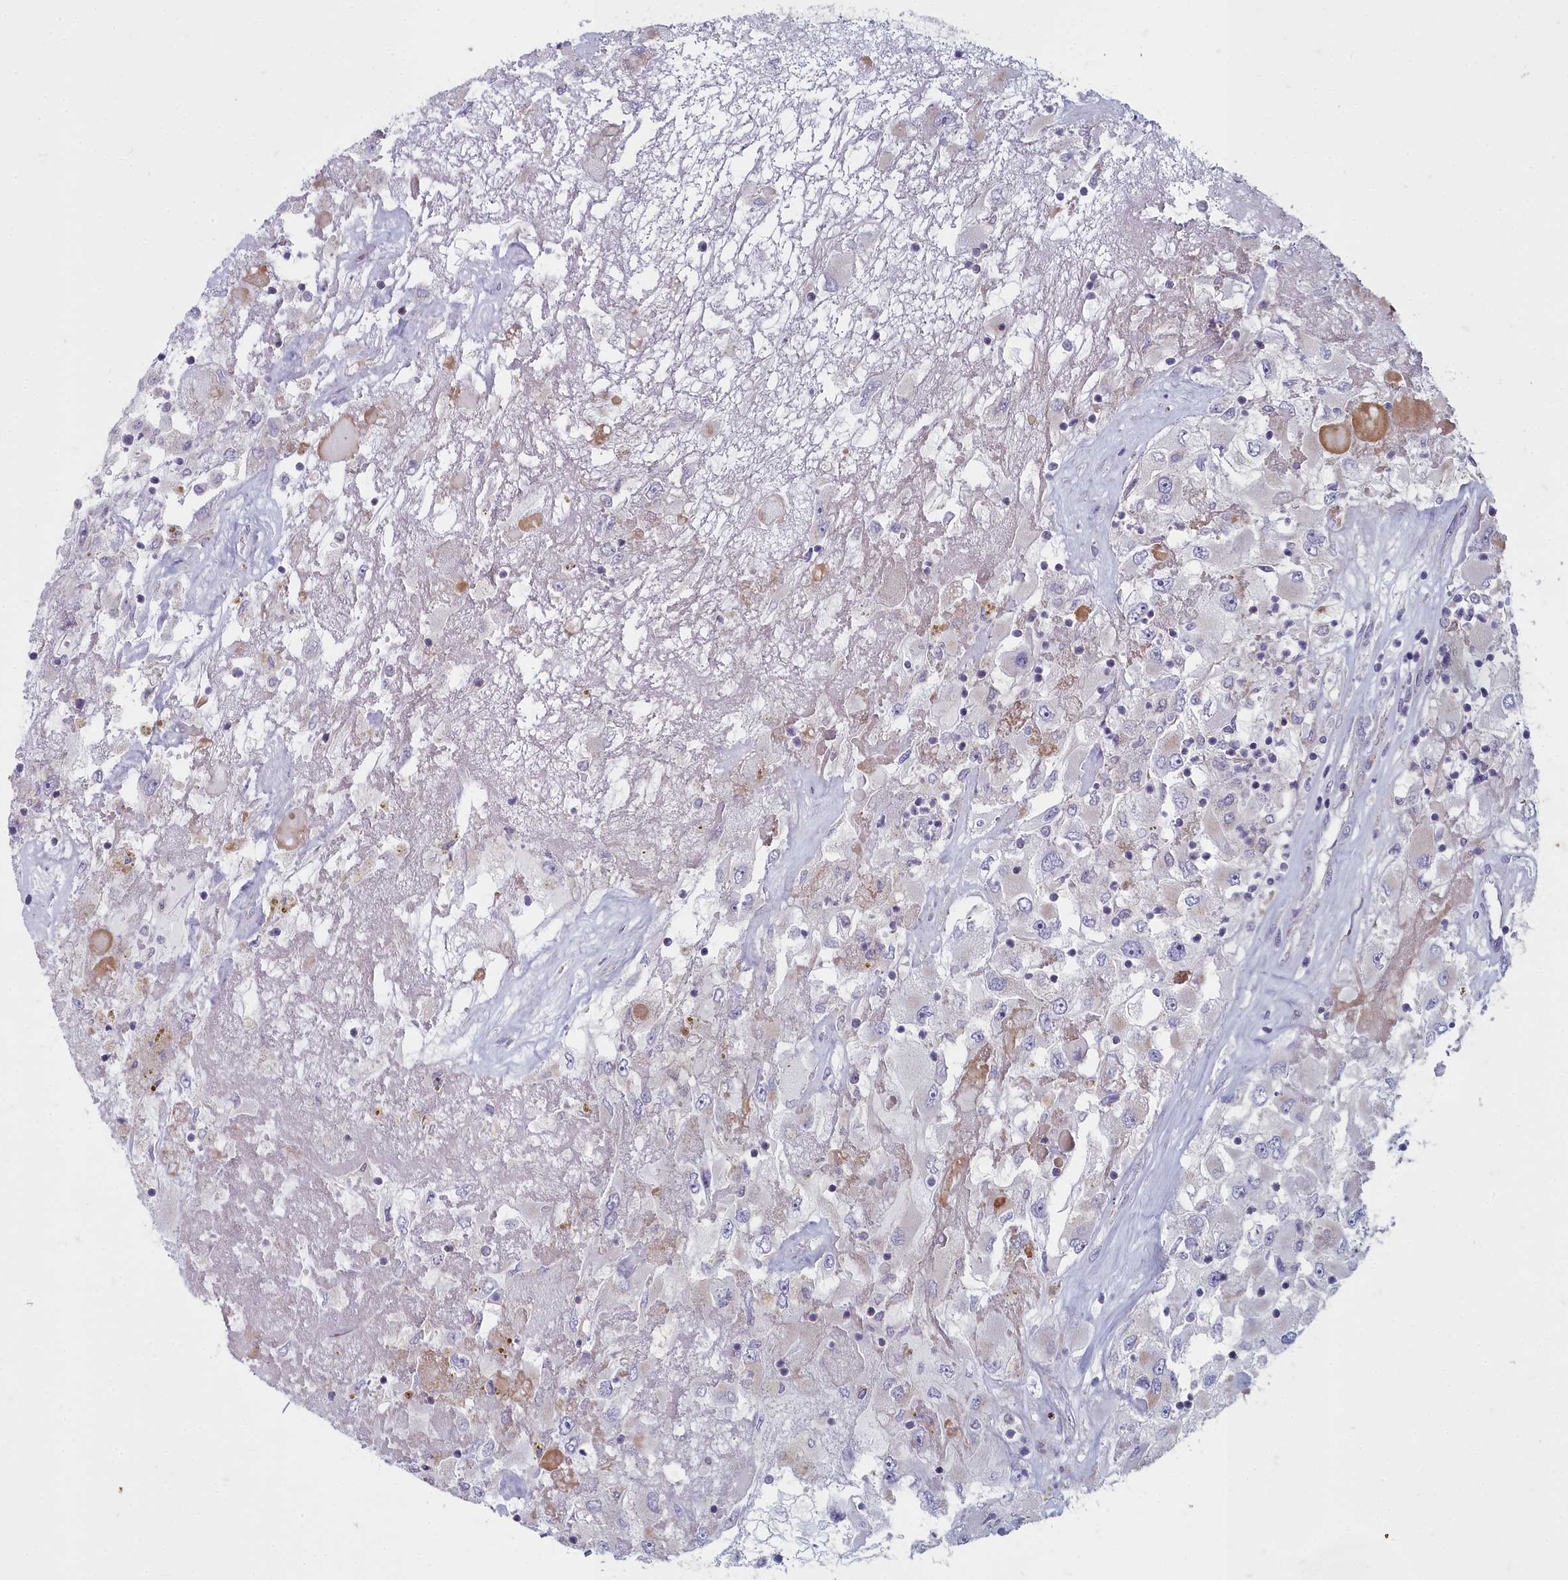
{"staining": {"intensity": "negative", "quantity": "none", "location": "none"}, "tissue": "renal cancer", "cell_type": "Tumor cells", "image_type": "cancer", "snomed": [{"axis": "morphology", "description": "Adenocarcinoma, NOS"}, {"axis": "topography", "description": "Kidney"}], "caption": "Immunohistochemical staining of renal cancer exhibits no significant staining in tumor cells.", "gene": "INSYN2A", "patient": {"sex": "female", "age": 52}}